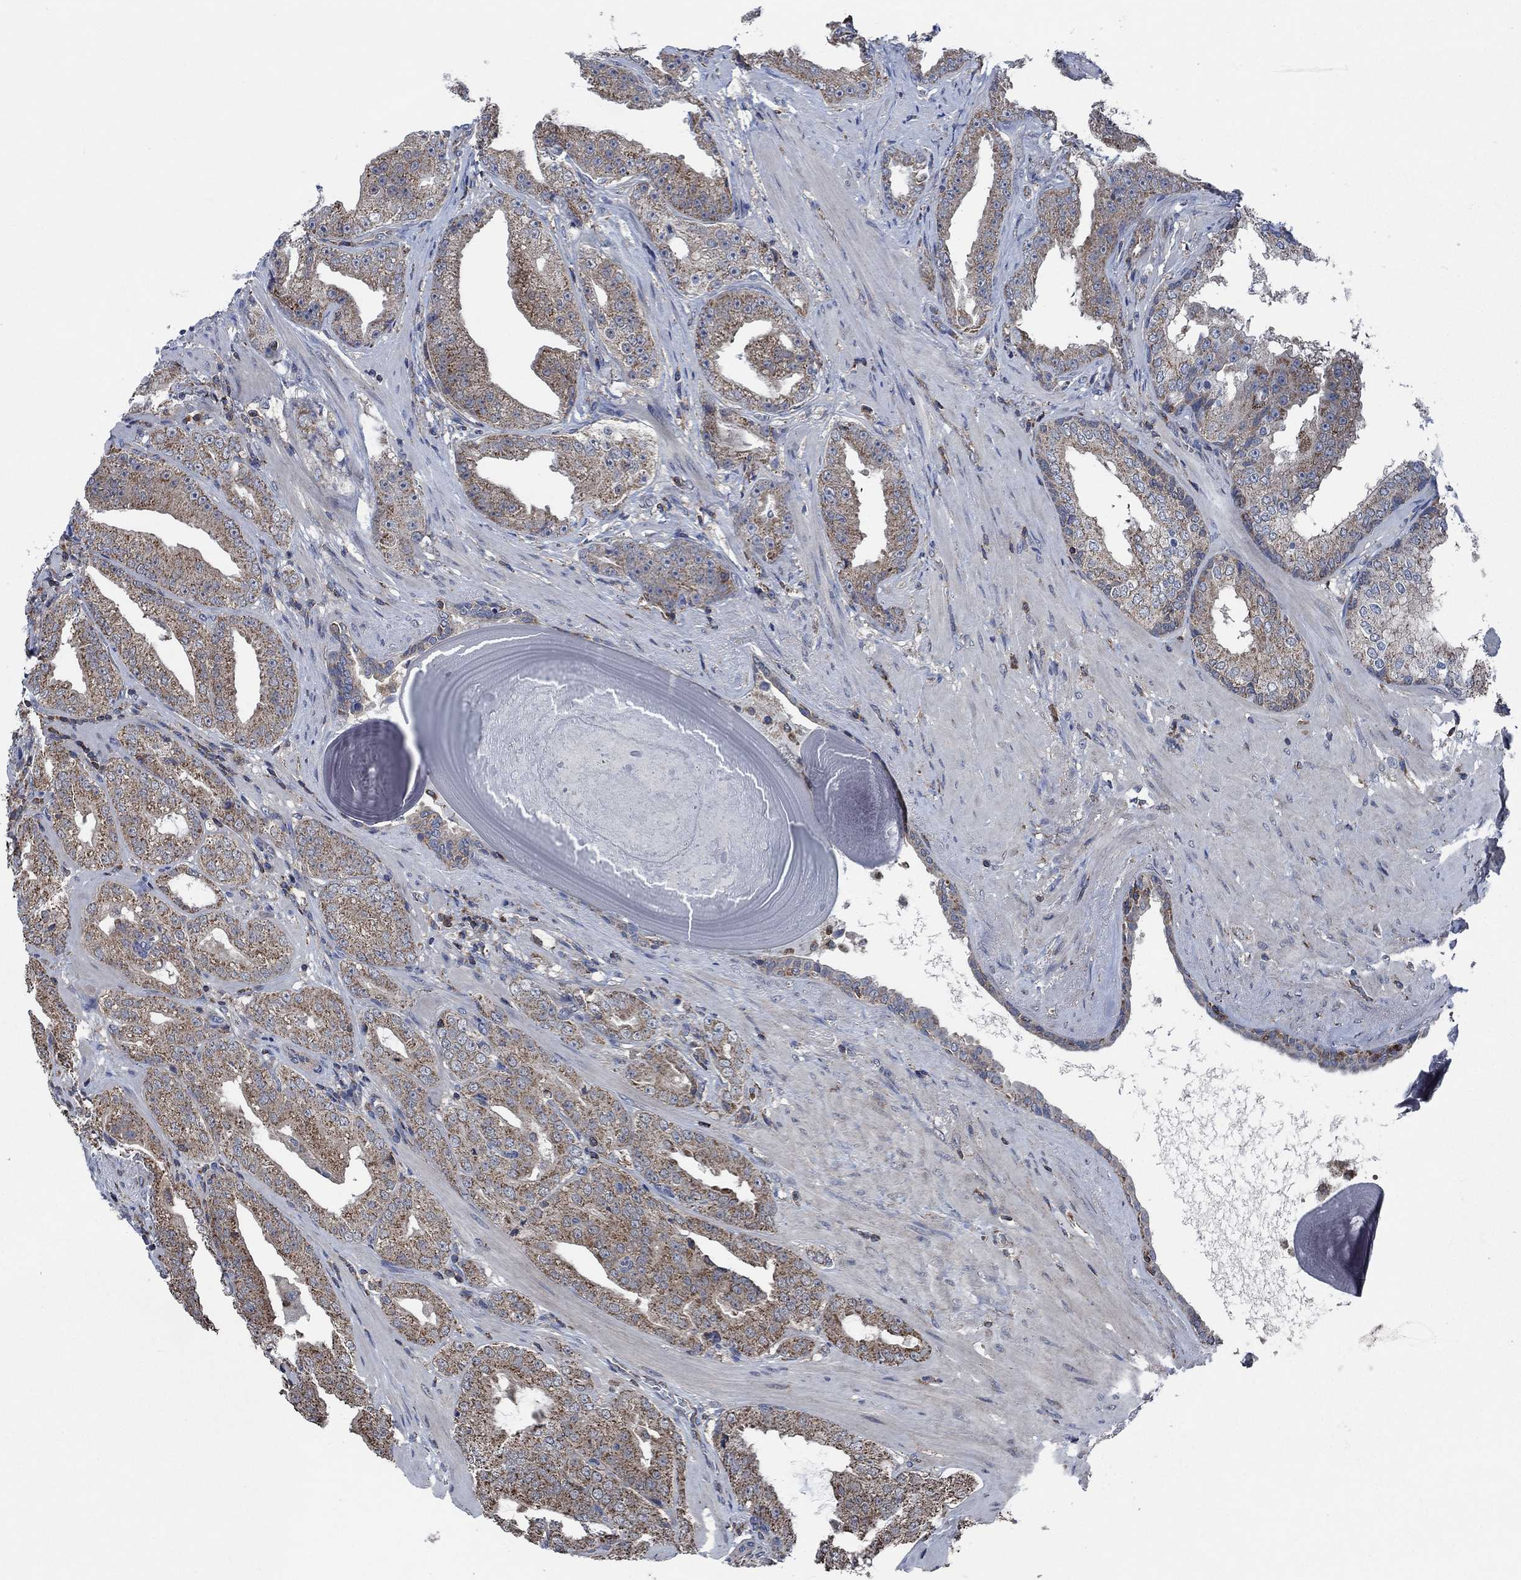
{"staining": {"intensity": "moderate", "quantity": "25%-75%", "location": "cytoplasmic/membranous"}, "tissue": "prostate cancer", "cell_type": "Tumor cells", "image_type": "cancer", "snomed": [{"axis": "morphology", "description": "Adenocarcinoma, Low grade"}, {"axis": "topography", "description": "Prostate"}], "caption": "A high-resolution photomicrograph shows immunohistochemistry staining of prostate cancer, which reveals moderate cytoplasmic/membranous positivity in approximately 25%-75% of tumor cells.", "gene": "STXBP6", "patient": {"sex": "male", "age": 62}}